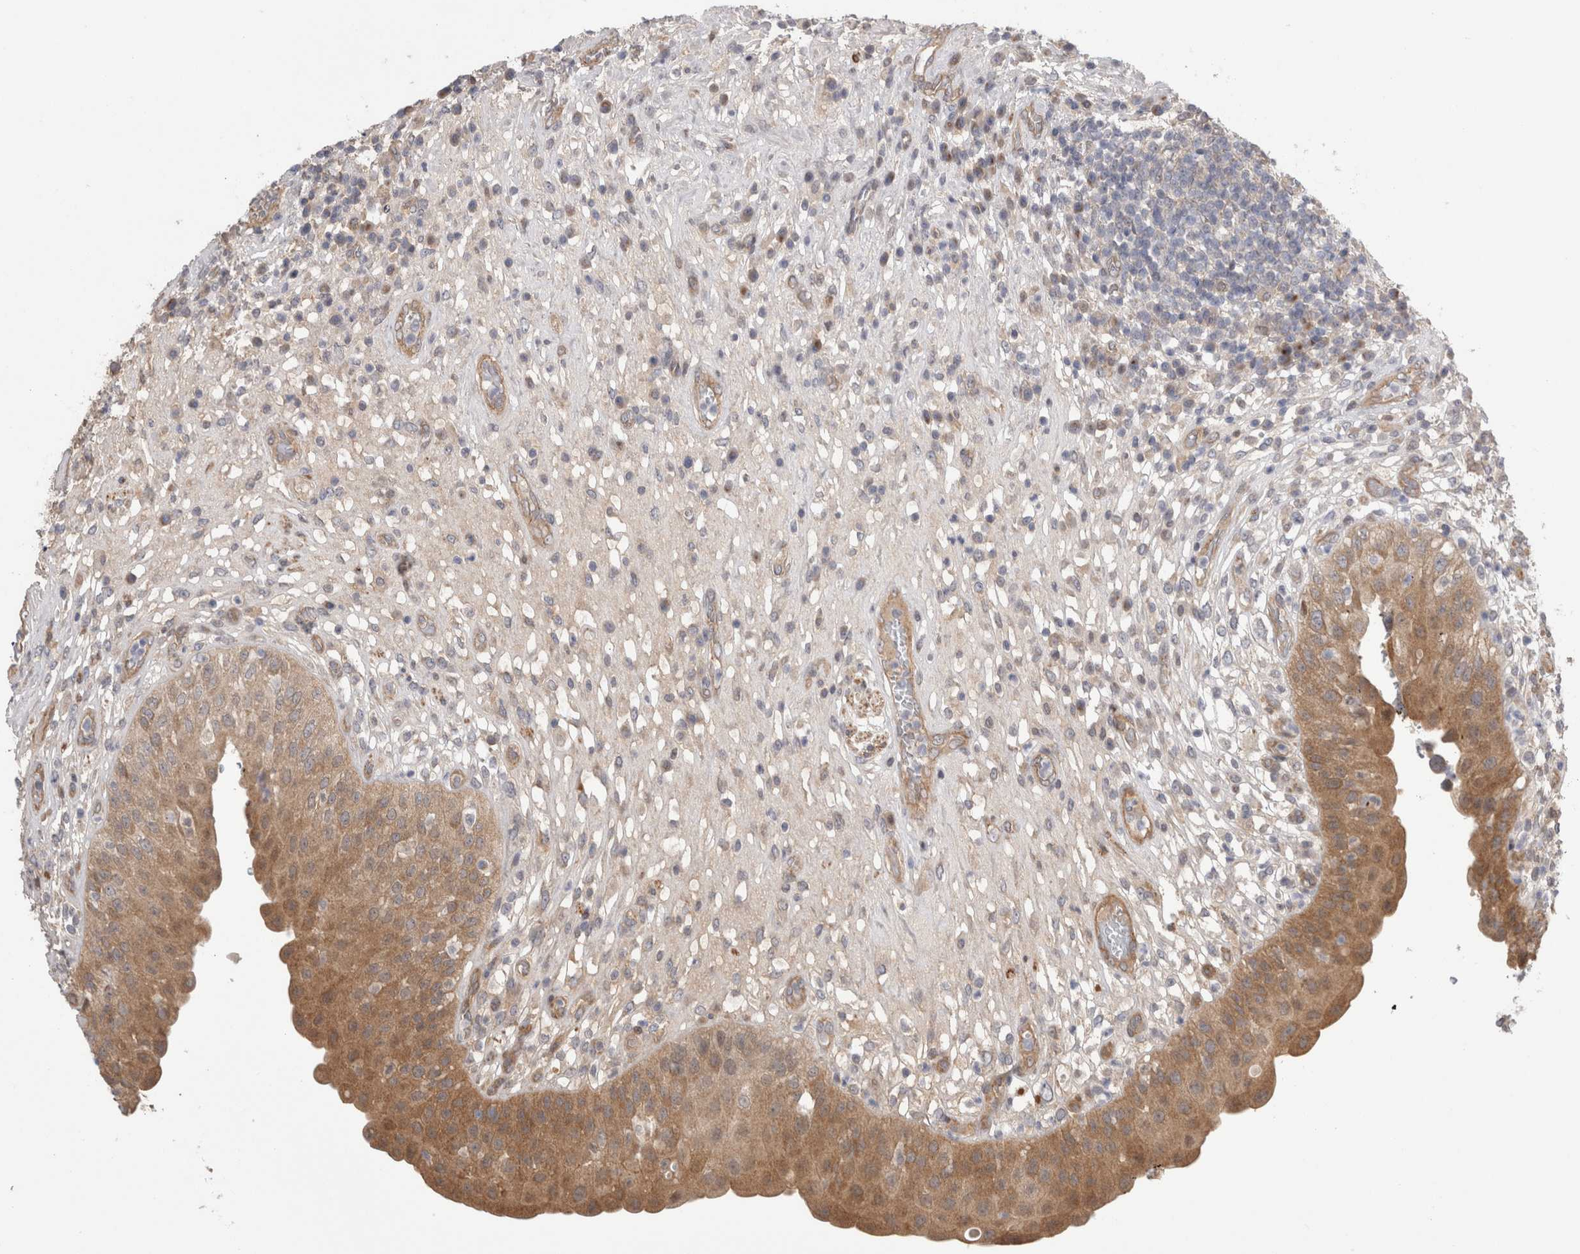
{"staining": {"intensity": "moderate", "quantity": ">75%", "location": "cytoplasmic/membranous,nuclear"}, "tissue": "urinary bladder", "cell_type": "Urothelial cells", "image_type": "normal", "snomed": [{"axis": "morphology", "description": "Normal tissue, NOS"}, {"axis": "topography", "description": "Urinary bladder"}], "caption": "IHC (DAB (3,3'-diaminobenzidine)) staining of unremarkable human urinary bladder demonstrates moderate cytoplasmic/membranous,nuclear protein expression in about >75% of urothelial cells. The protein of interest is stained brown, and the nuclei are stained in blue (DAB (3,3'-diaminobenzidine) IHC with brightfield microscopy, high magnification).", "gene": "TAFA5", "patient": {"sex": "female", "age": 62}}